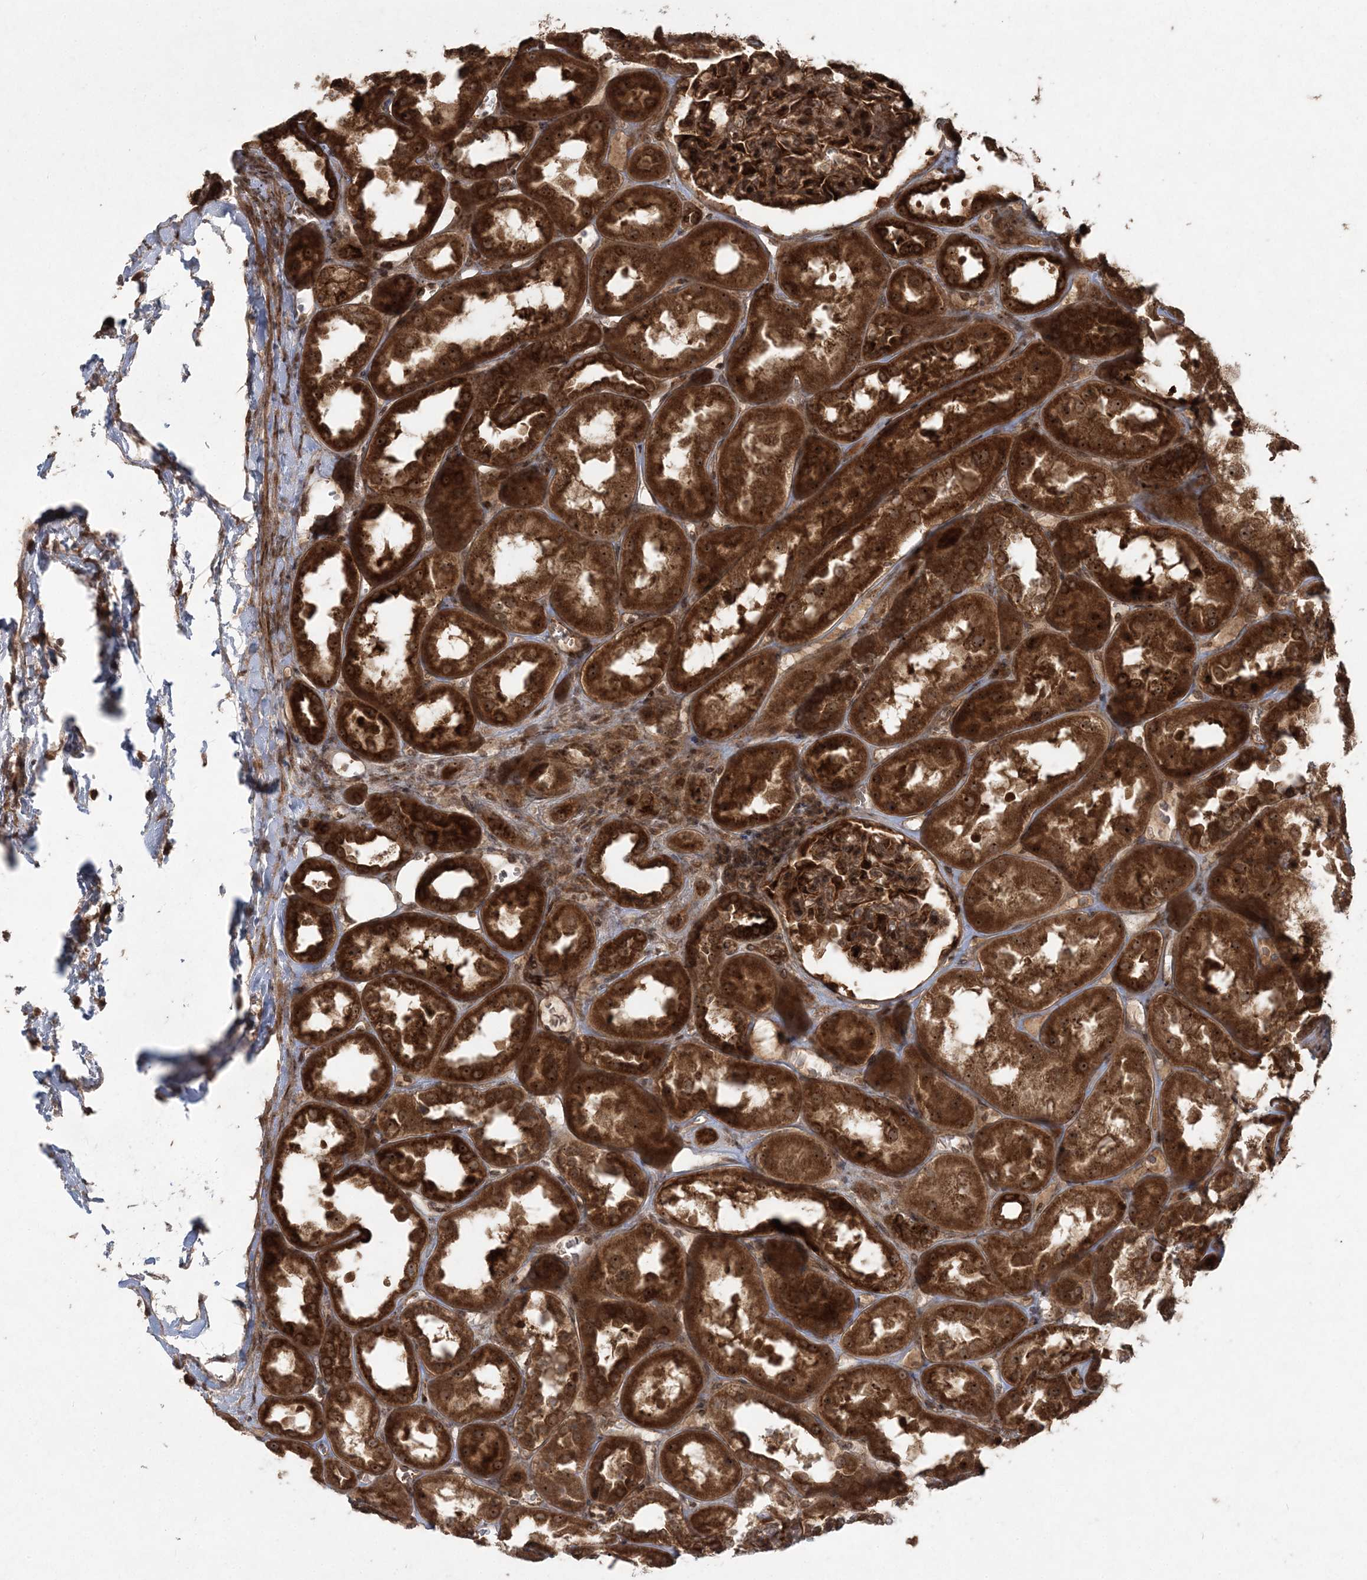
{"staining": {"intensity": "strong", "quantity": "25%-75%", "location": "cytoplasmic/membranous,nuclear"}, "tissue": "kidney", "cell_type": "Cells in glomeruli", "image_type": "normal", "snomed": [{"axis": "morphology", "description": "Normal tissue, NOS"}, {"axis": "topography", "description": "Kidney"}], "caption": "This micrograph shows benign kidney stained with IHC to label a protein in brown. The cytoplasmic/membranous,nuclear of cells in glomeruli show strong positivity for the protein. Nuclei are counter-stained blue.", "gene": "SERINC1", "patient": {"sex": "male", "age": 70}}